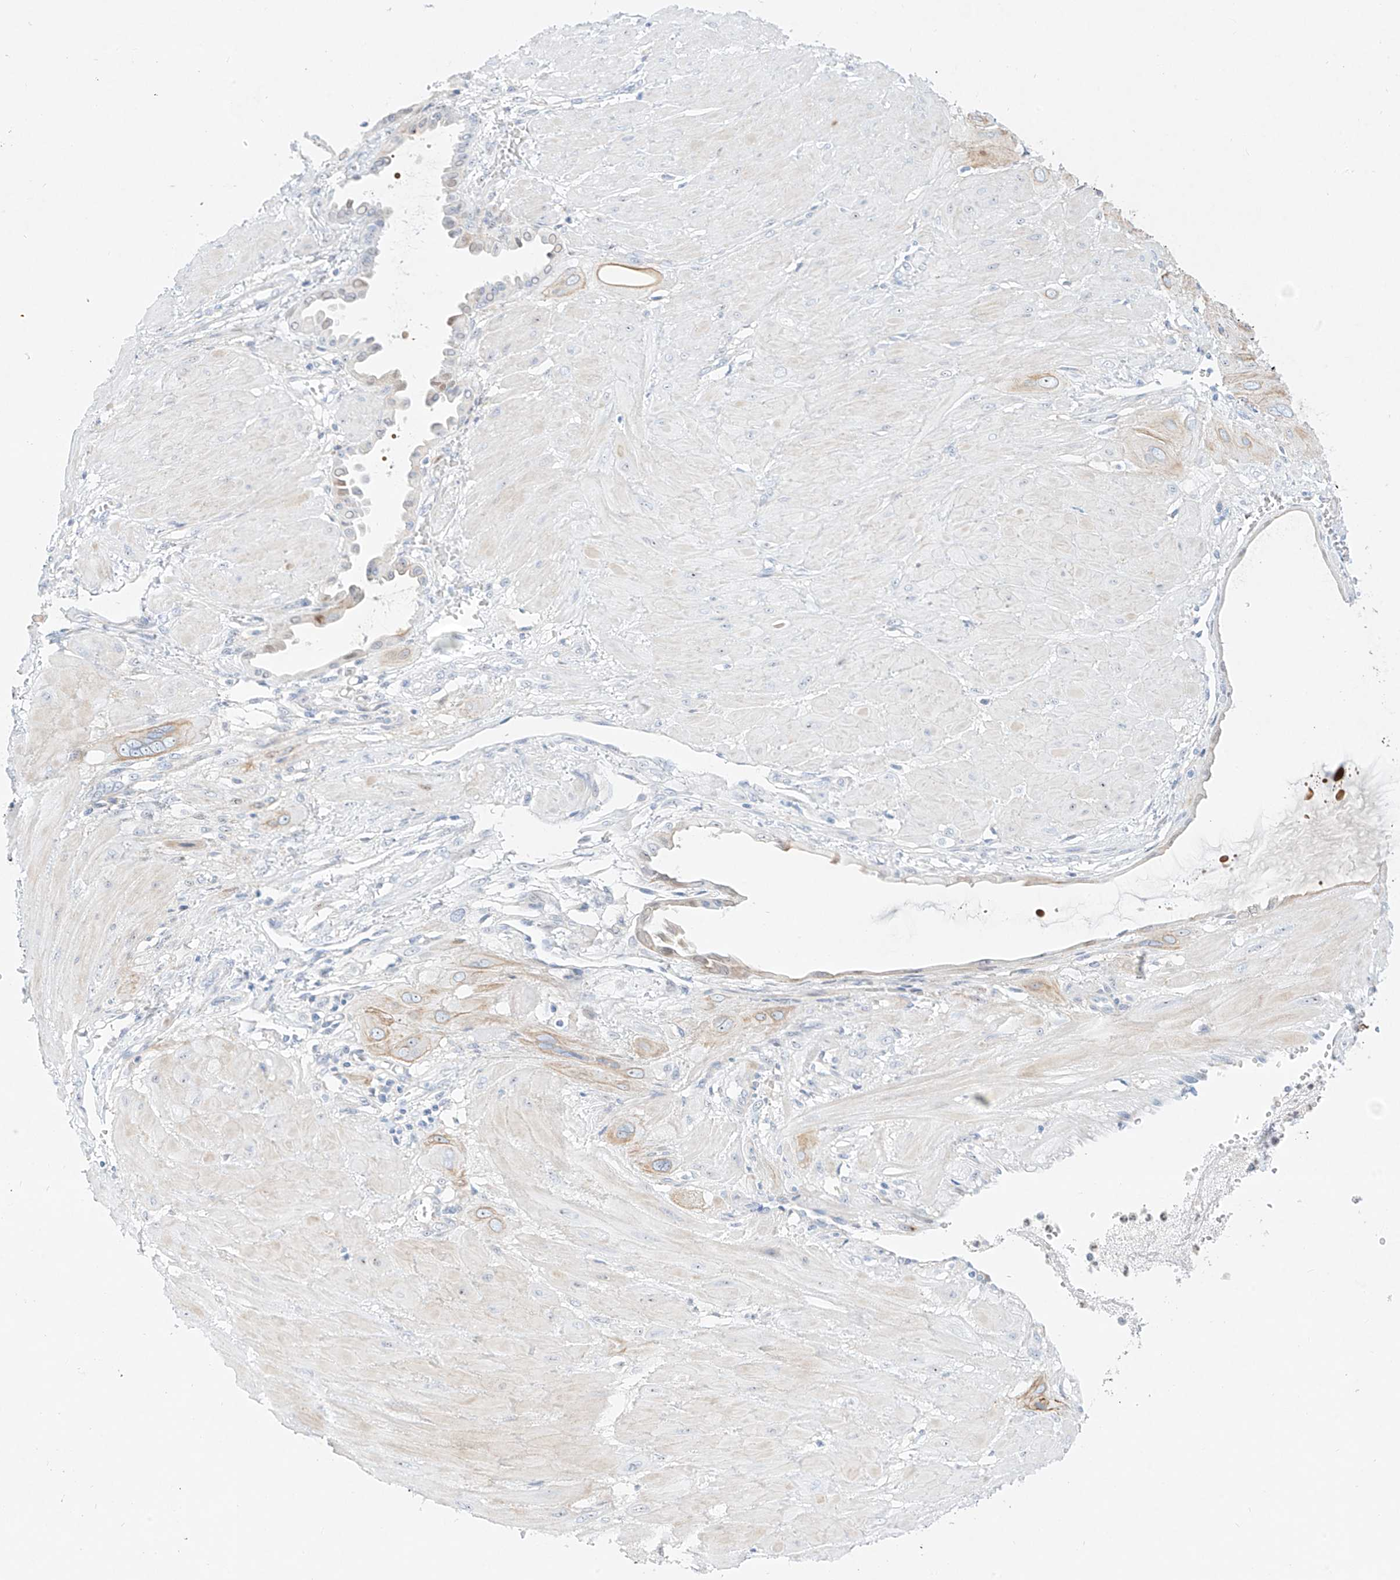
{"staining": {"intensity": "weak", "quantity": "25%-75%", "location": "cytoplasmic/membranous"}, "tissue": "cervical cancer", "cell_type": "Tumor cells", "image_type": "cancer", "snomed": [{"axis": "morphology", "description": "Squamous cell carcinoma, NOS"}, {"axis": "topography", "description": "Cervix"}], "caption": "A brown stain shows weak cytoplasmic/membranous expression of a protein in cervical cancer tumor cells. Using DAB (3,3'-diaminobenzidine) (brown) and hematoxylin (blue) stains, captured at high magnification using brightfield microscopy.", "gene": "SNU13", "patient": {"sex": "female", "age": 34}}